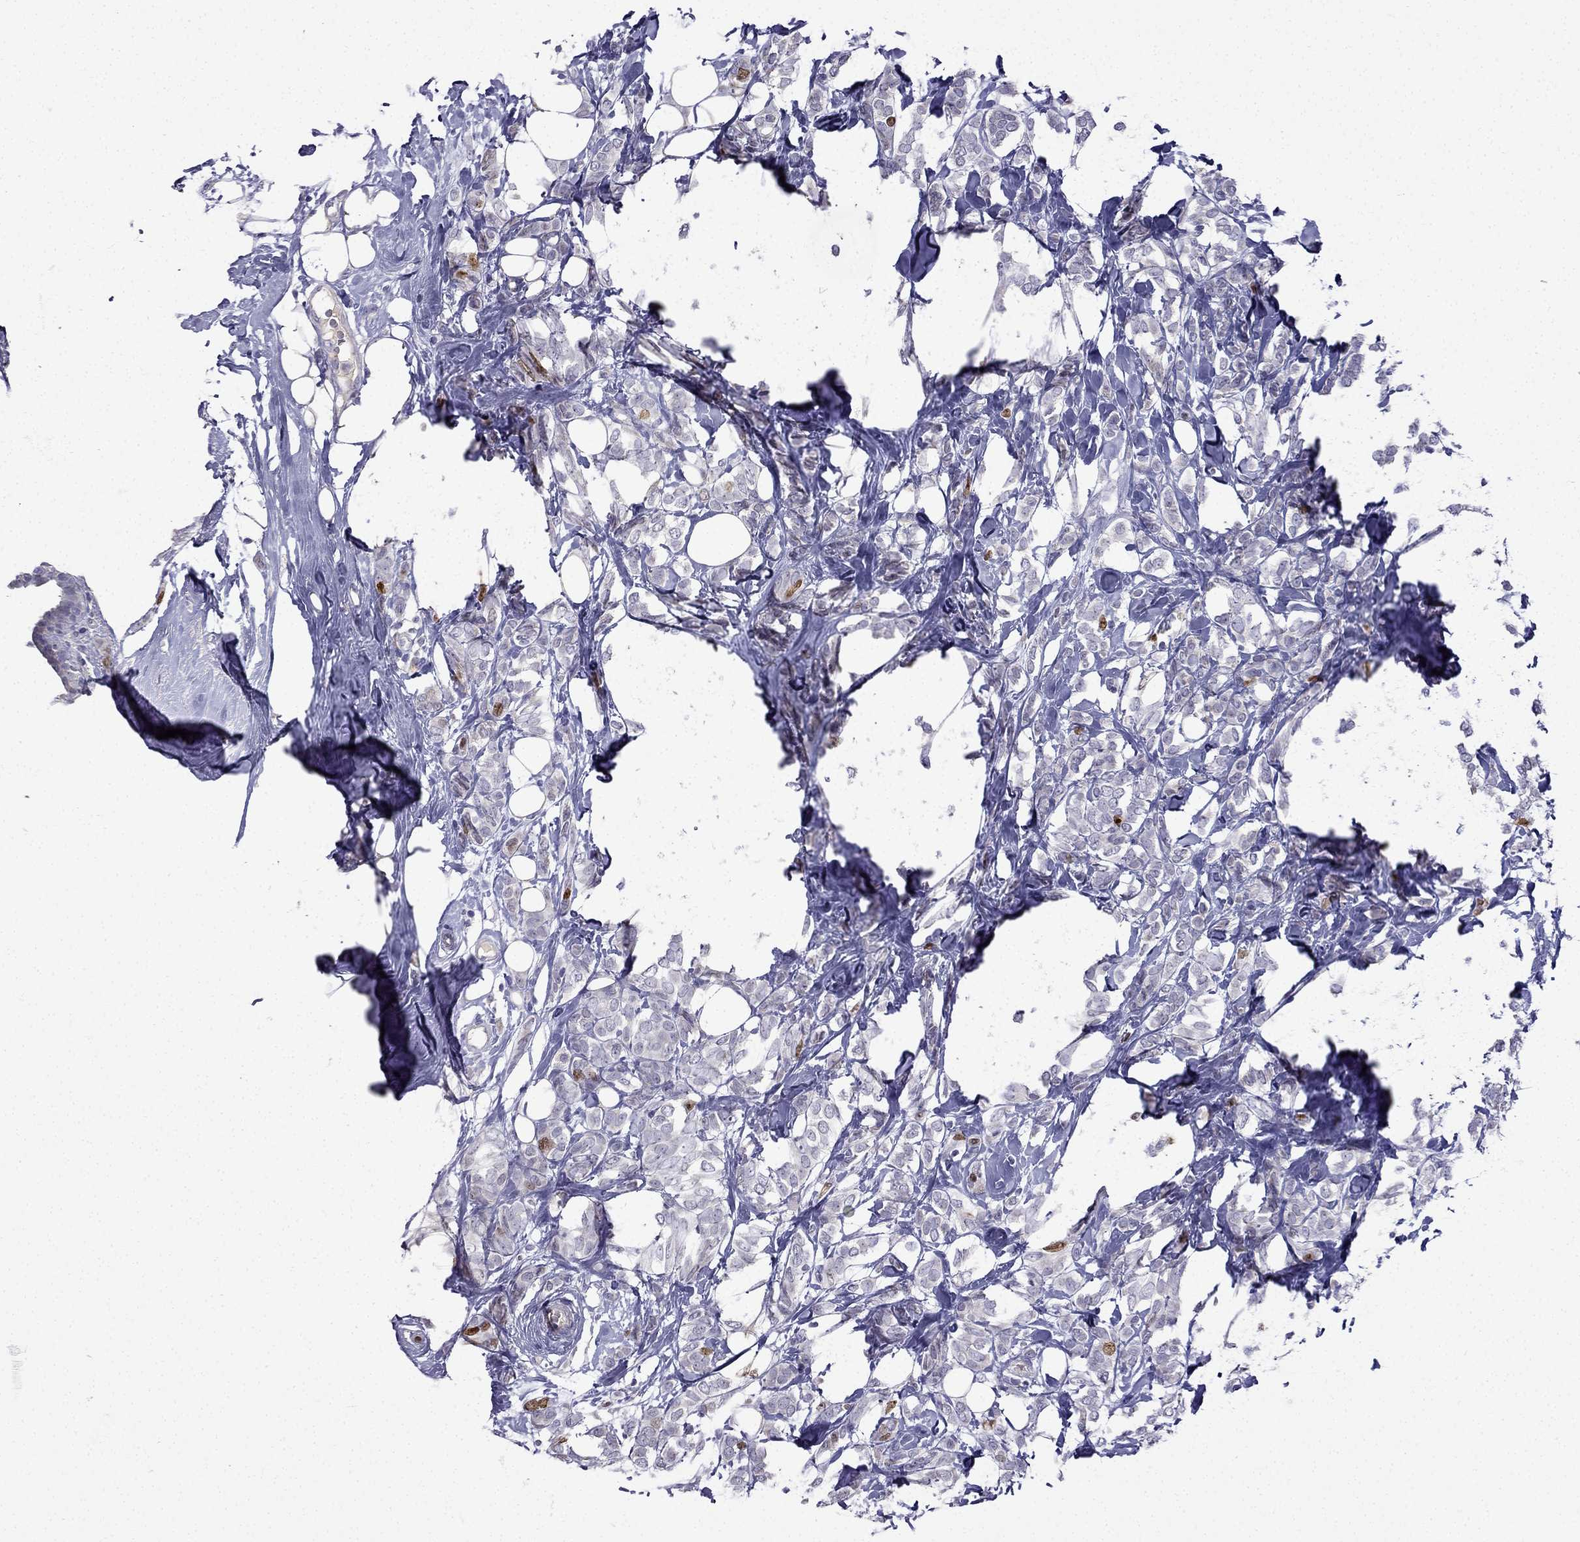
{"staining": {"intensity": "moderate", "quantity": "<25%", "location": "nuclear"}, "tissue": "breast cancer", "cell_type": "Tumor cells", "image_type": "cancer", "snomed": [{"axis": "morphology", "description": "Lobular carcinoma"}, {"axis": "topography", "description": "Breast"}], "caption": "Human breast cancer stained with a protein marker displays moderate staining in tumor cells.", "gene": "UHRF1", "patient": {"sex": "female", "age": 49}}